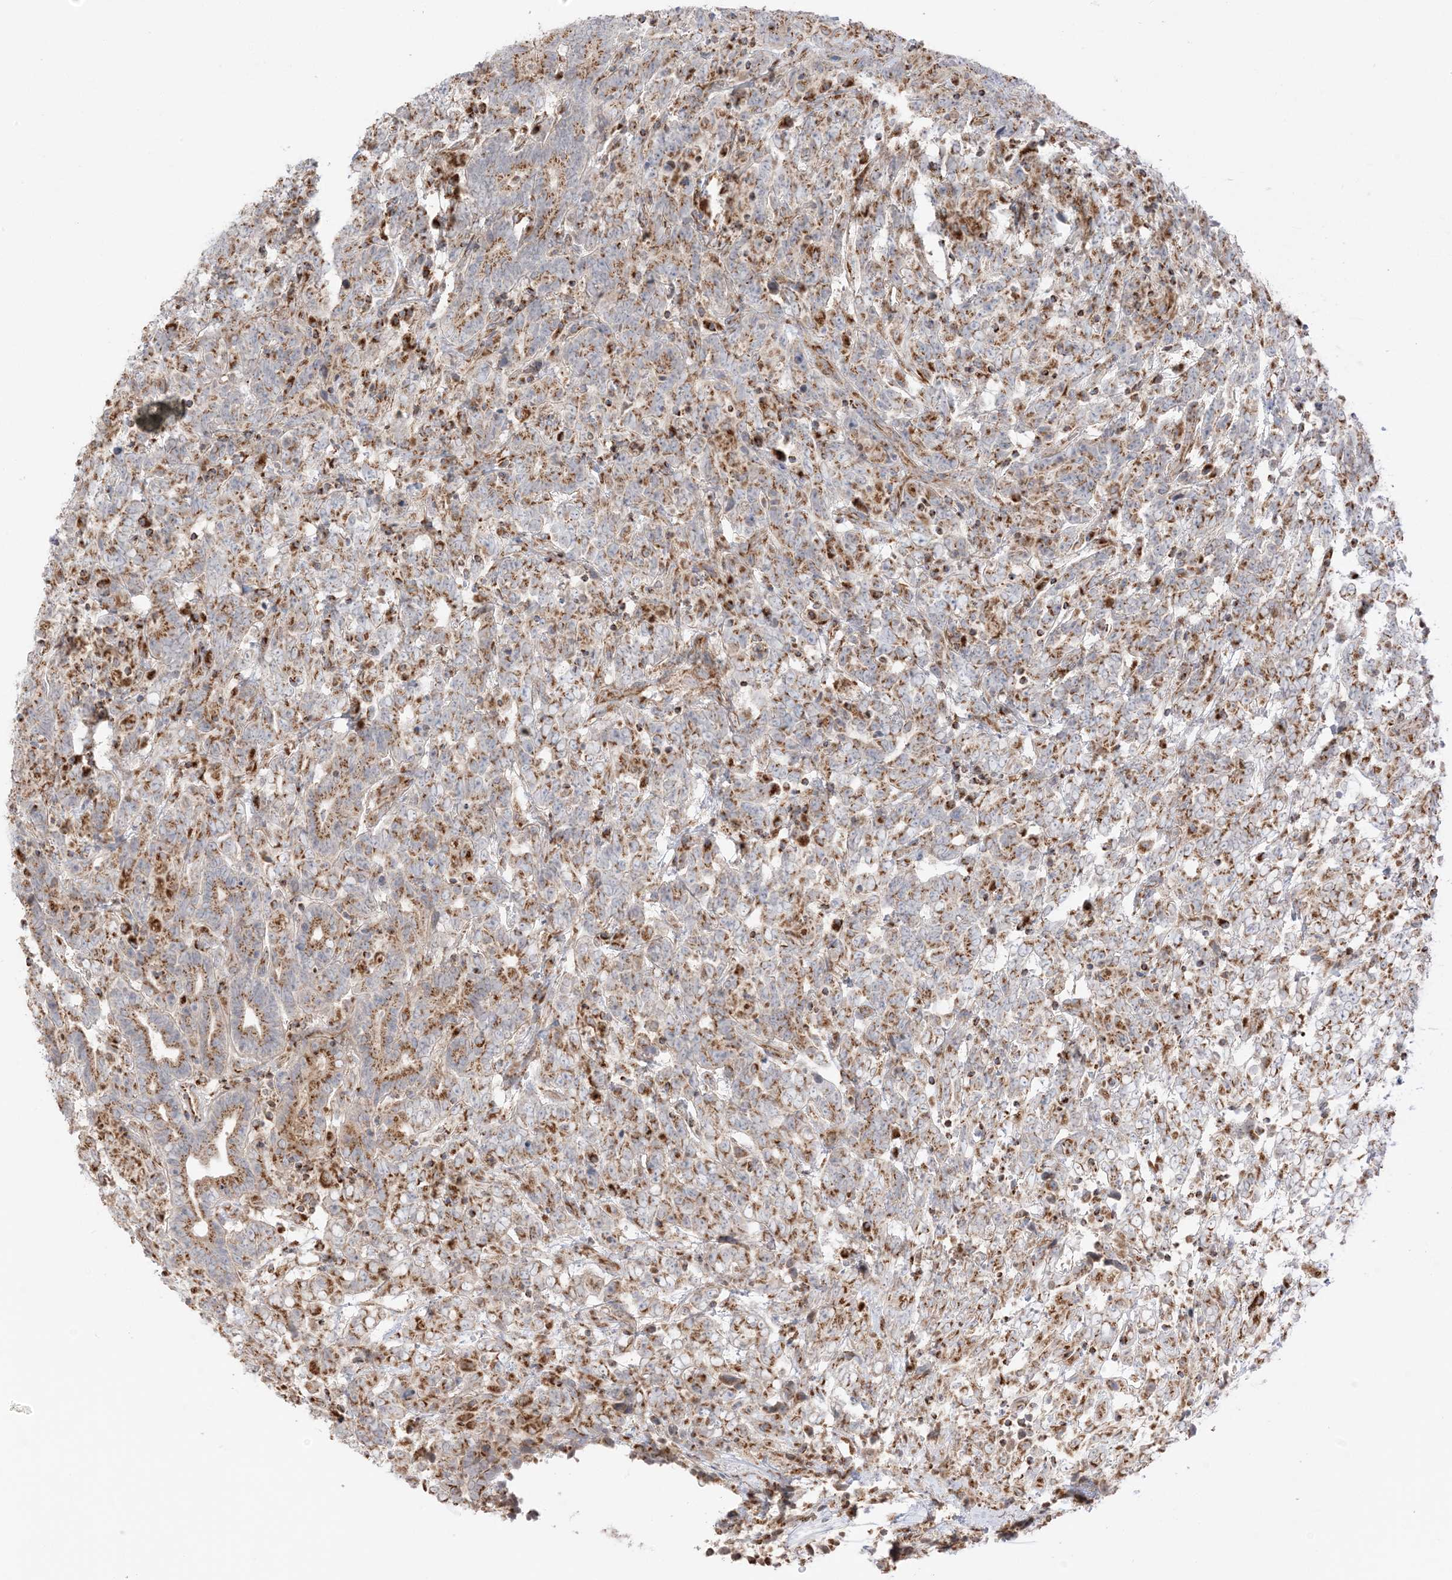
{"staining": {"intensity": "strong", "quantity": ">75%", "location": "cytoplasmic/membranous"}, "tissue": "testis cancer", "cell_type": "Tumor cells", "image_type": "cancer", "snomed": [{"axis": "morphology", "description": "Carcinoma, Embryonal, NOS"}, {"axis": "topography", "description": "Testis"}], "caption": "Immunohistochemistry (DAB (3,3'-diaminobenzidine)) staining of human embryonal carcinoma (testis) displays strong cytoplasmic/membranous protein positivity in approximately >75% of tumor cells. (IHC, brightfield microscopy, high magnification).", "gene": "SLC25A12", "patient": {"sex": "male", "age": 26}}